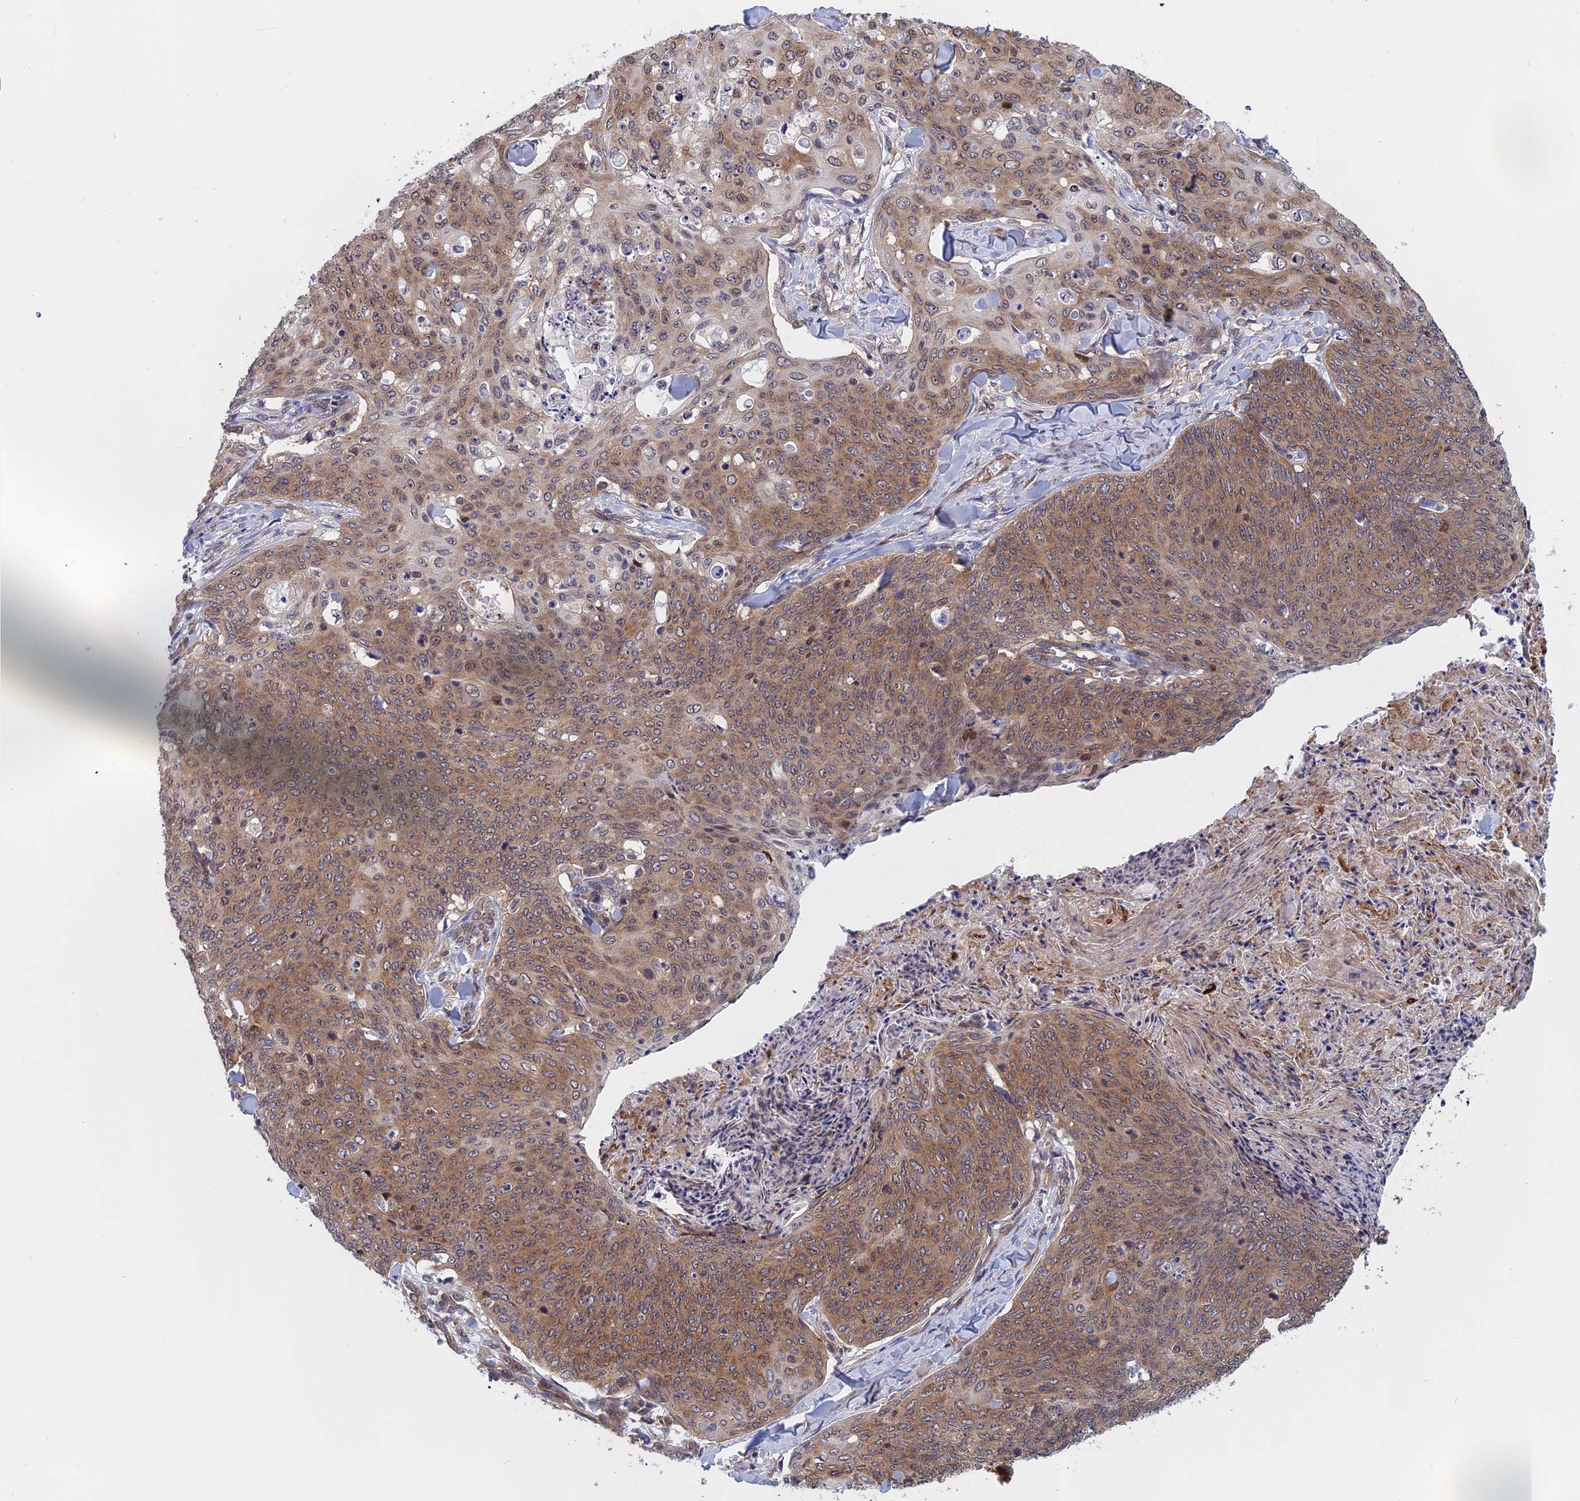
{"staining": {"intensity": "moderate", "quantity": ">75%", "location": "cytoplasmic/membranous,nuclear"}, "tissue": "skin cancer", "cell_type": "Tumor cells", "image_type": "cancer", "snomed": [{"axis": "morphology", "description": "Squamous cell carcinoma, NOS"}, {"axis": "topography", "description": "Skin"}, {"axis": "topography", "description": "Vulva"}], "caption": "Immunohistochemical staining of skin squamous cell carcinoma demonstrates medium levels of moderate cytoplasmic/membranous and nuclear protein positivity in approximately >75% of tumor cells. (IHC, brightfield microscopy, high magnification).", "gene": "NAA10", "patient": {"sex": "female", "age": 85}}